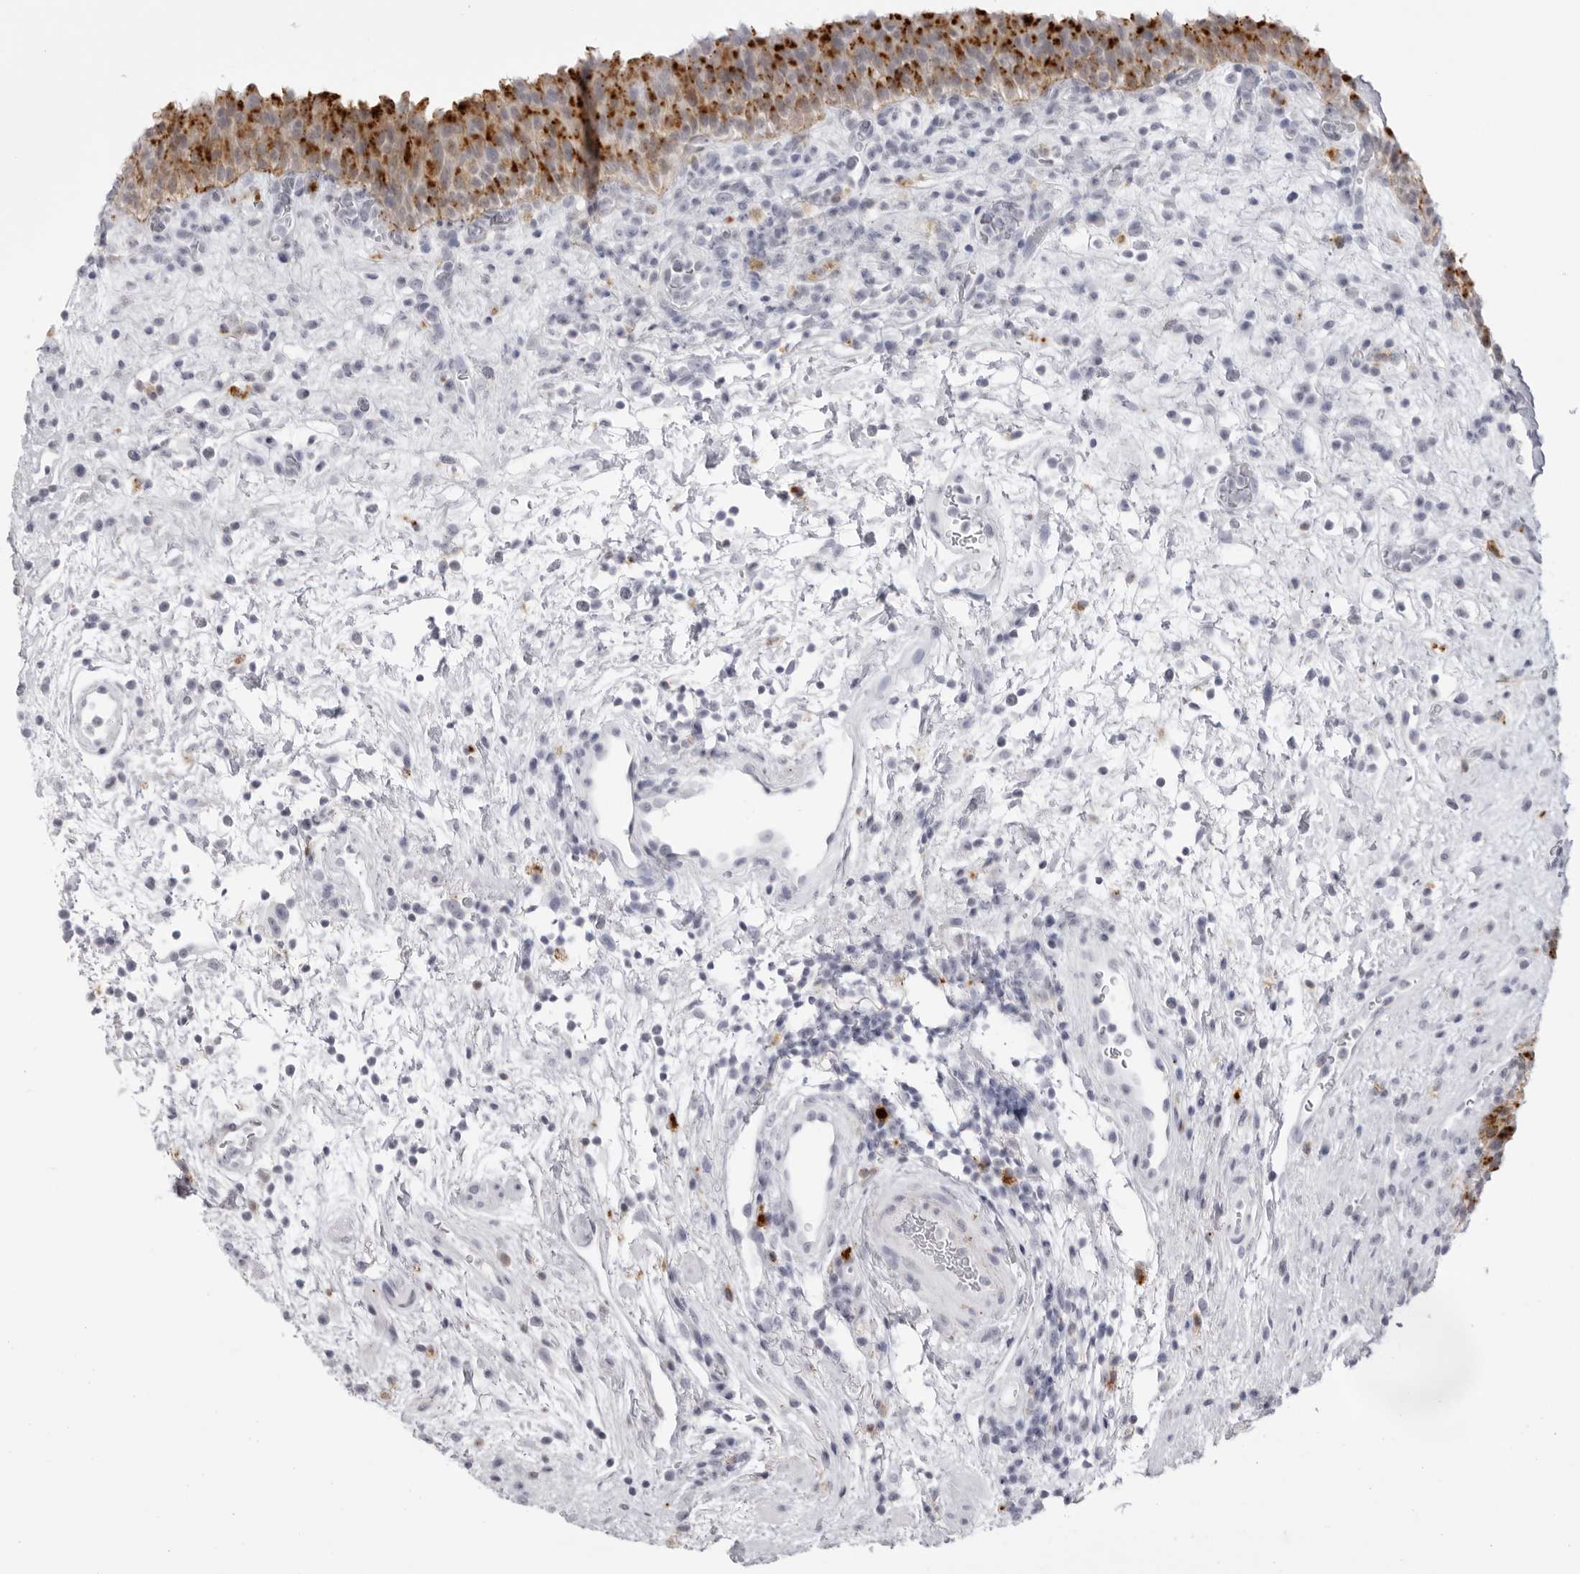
{"staining": {"intensity": "strong", "quantity": ">75%", "location": "cytoplasmic/membranous"}, "tissue": "urinary bladder", "cell_type": "Urothelial cells", "image_type": "normal", "snomed": [{"axis": "morphology", "description": "Normal tissue, NOS"}, {"axis": "morphology", "description": "Inflammation, NOS"}, {"axis": "topography", "description": "Urinary bladder"}], "caption": "This histopathology image exhibits immunohistochemistry (IHC) staining of benign human urinary bladder, with high strong cytoplasmic/membranous expression in about >75% of urothelial cells.", "gene": "IL25", "patient": {"sex": "female", "age": 75}}